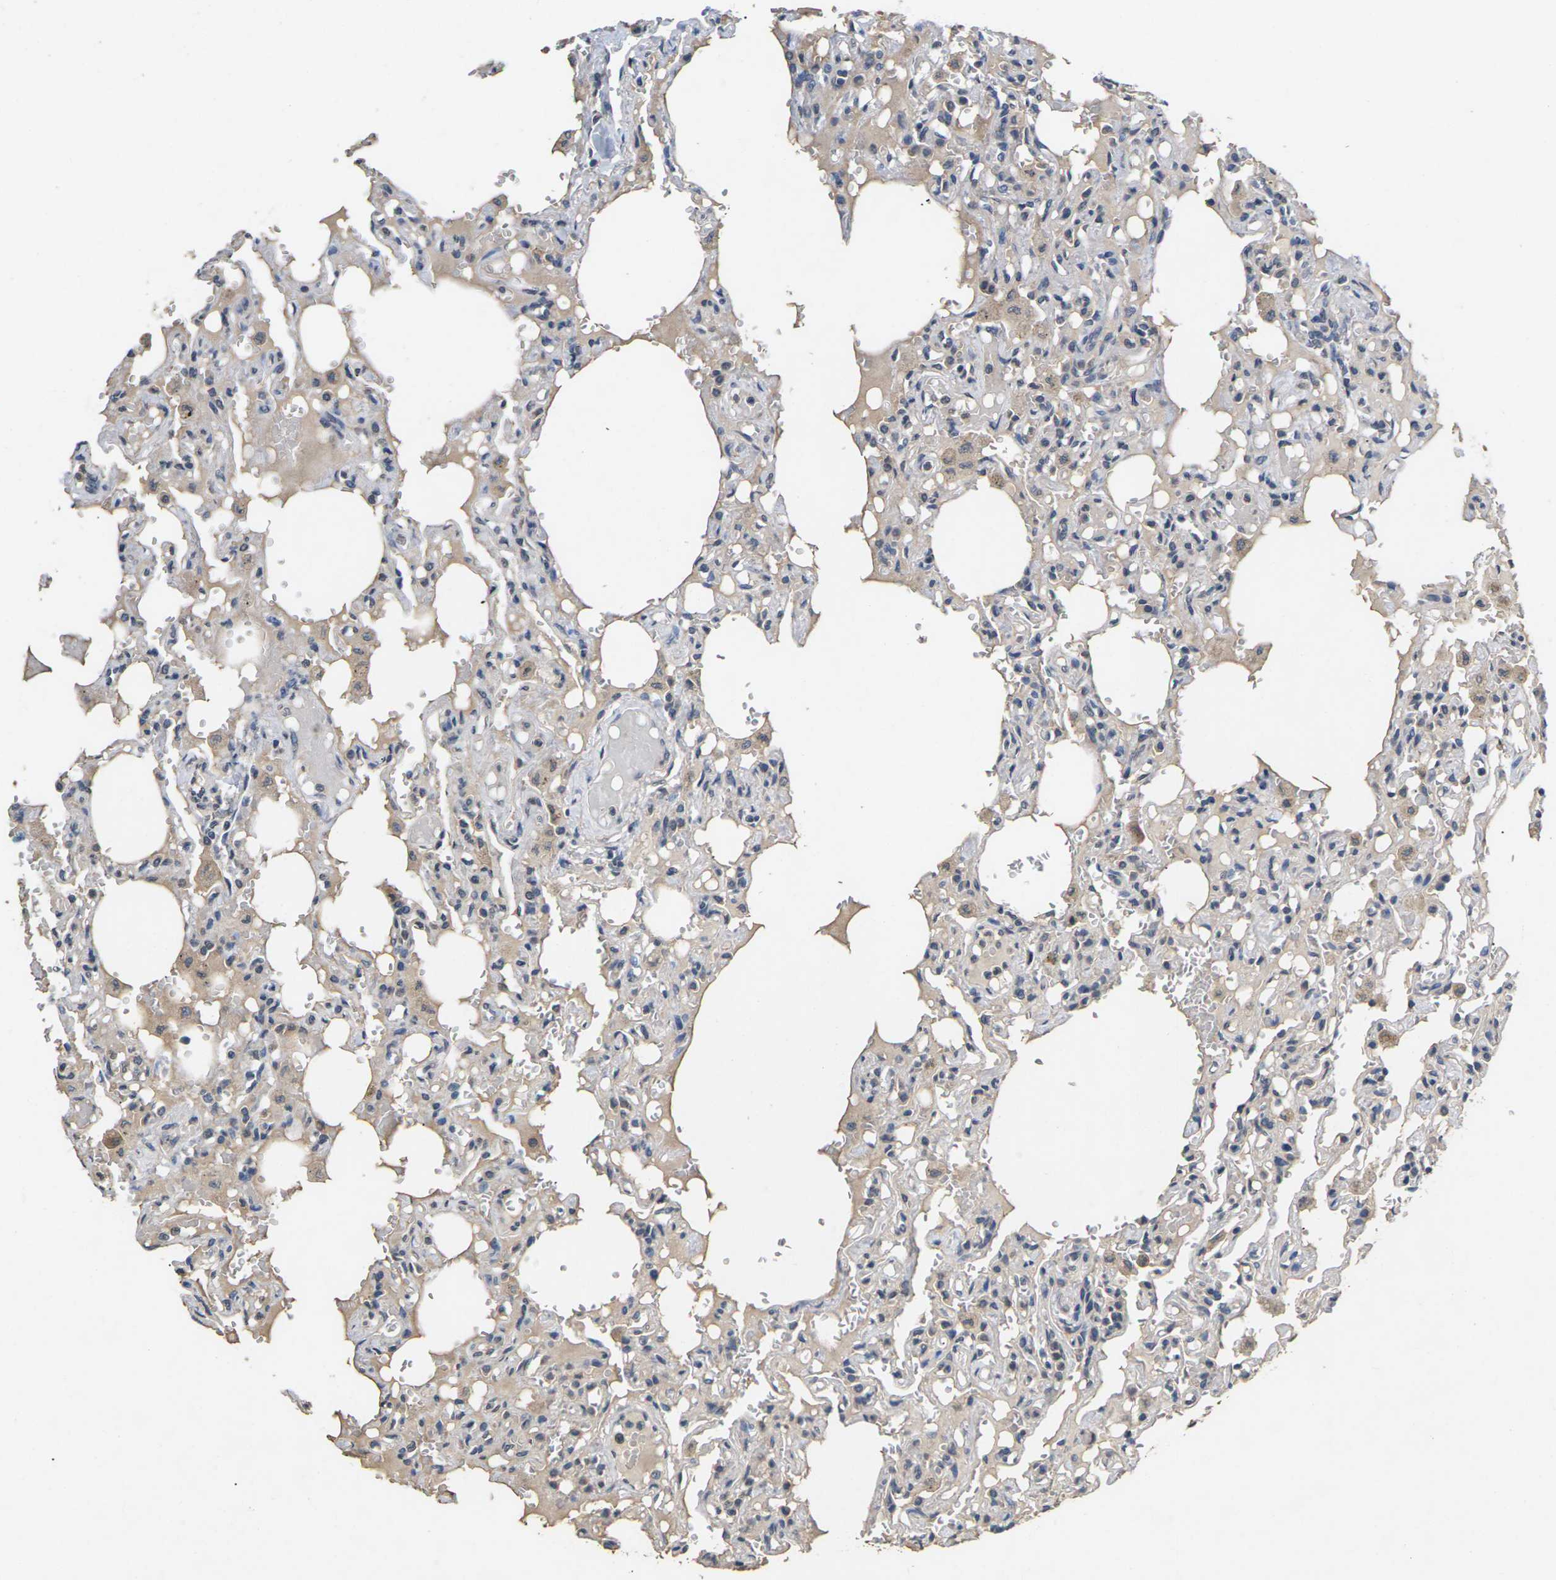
{"staining": {"intensity": "weak", "quantity": "<25%", "location": "cytoplasmic/membranous"}, "tissue": "lung", "cell_type": "Alveolar cells", "image_type": "normal", "snomed": [{"axis": "morphology", "description": "Normal tissue, NOS"}, {"axis": "topography", "description": "Lung"}], "caption": "Alveolar cells are negative for protein expression in benign human lung. The staining was performed using DAB (3,3'-diaminobenzidine) to visualize the protein expression in brown, while the nuclei were stained in blue with hematoxylin (Magnification: 20x).", "gene": "SLC2A2", "patient": {"sex": "male", "age": 21}}